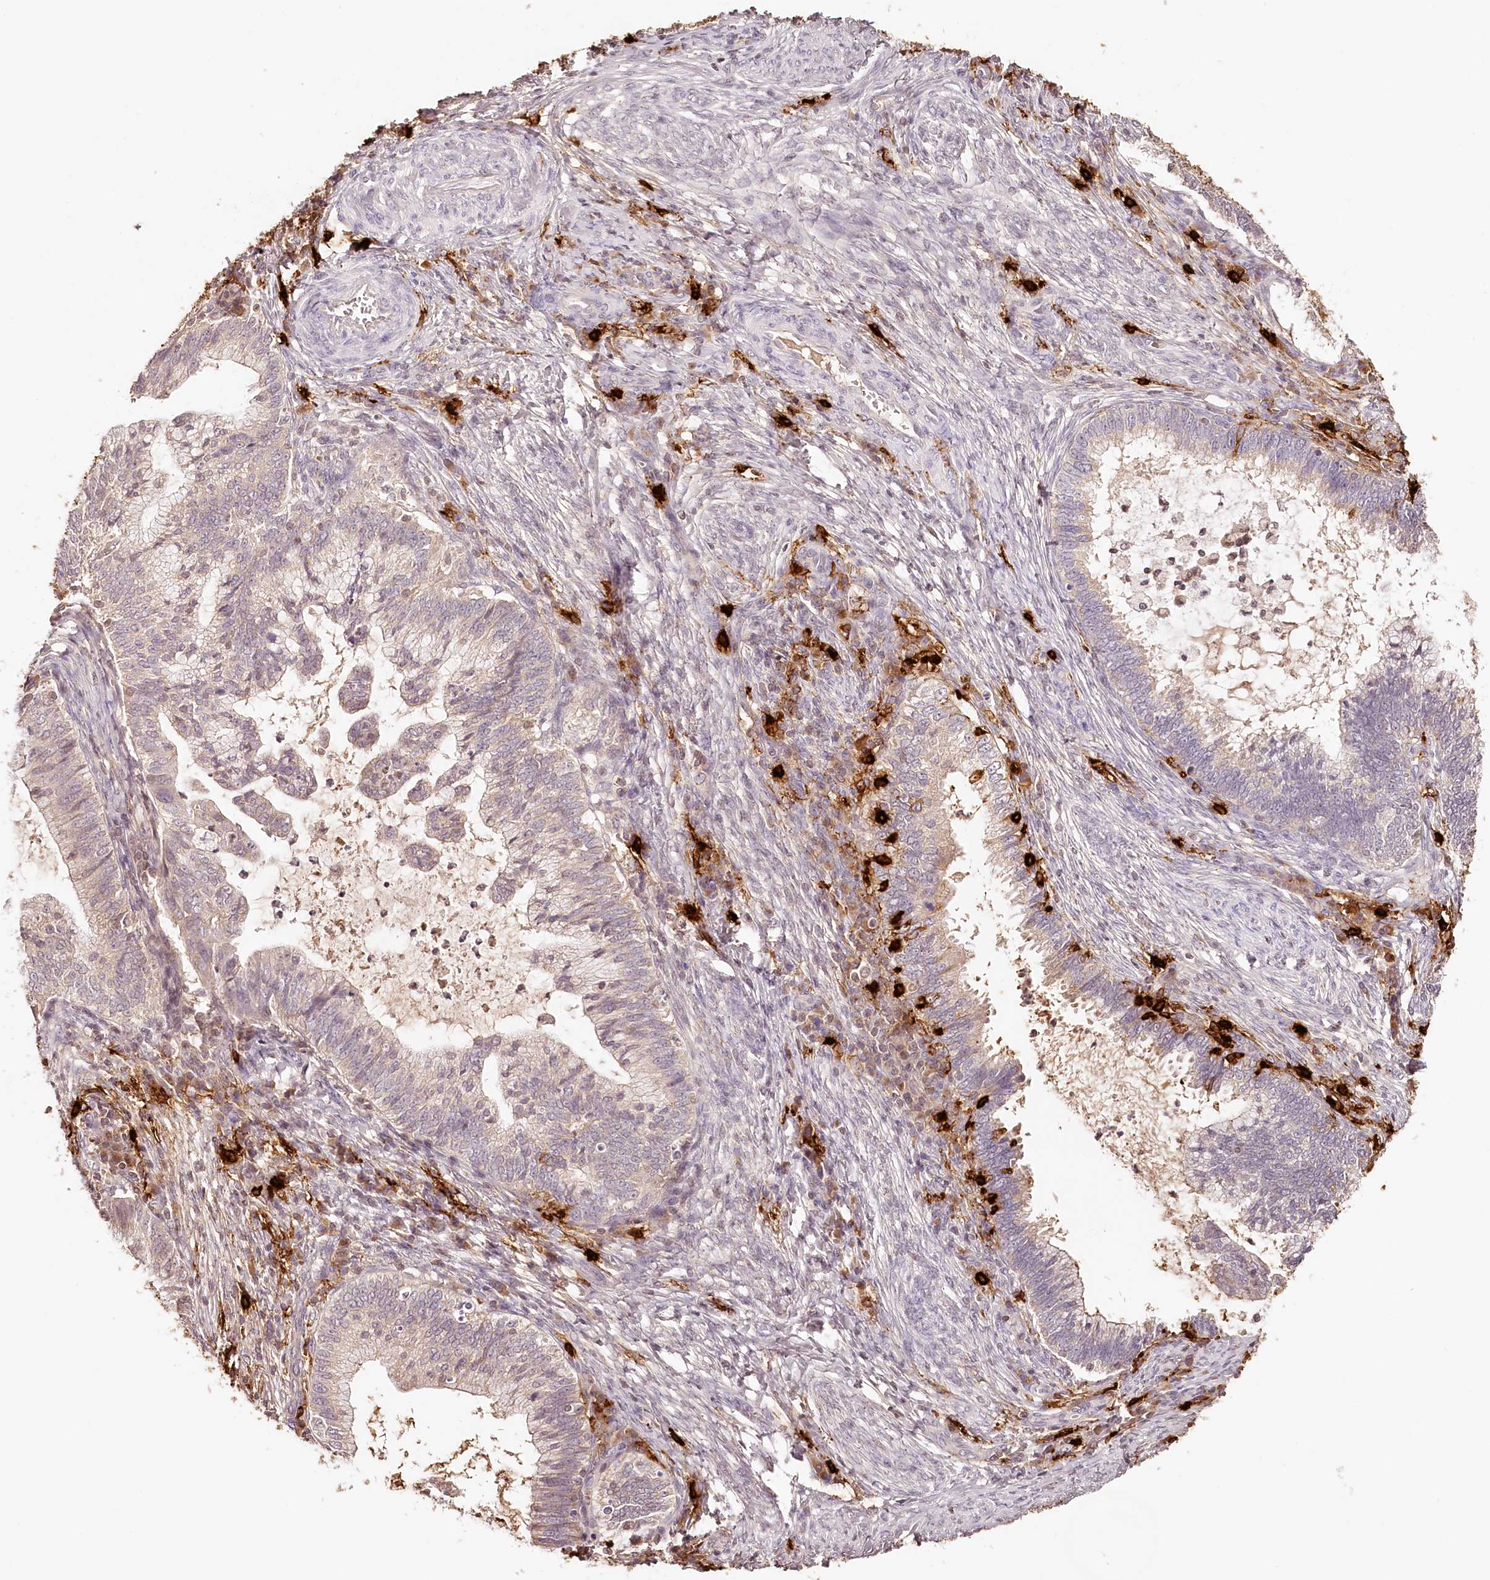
{"staining": {"intensity": "weak", "quantity": "<25%", "location": "cytoplasmic/membranous"}, "tissue": "cervical cancer", "cell_type": "Tumor cells", "image_type": "cancer", "snomed": [{"axis": "morphology", "description": "Adenocarcinoma, NOS"}, {"axis": "topography", "description": "Cervix"}], "caption": "DAB (3,3'-diaminobenzidine) immunohistochemical staining of cervical cancer (adenocarcinoma) reveals no significant staining in tumor cells.", "gene": "SYNGR1", "patient": {"sex": "female", "age": 36}}